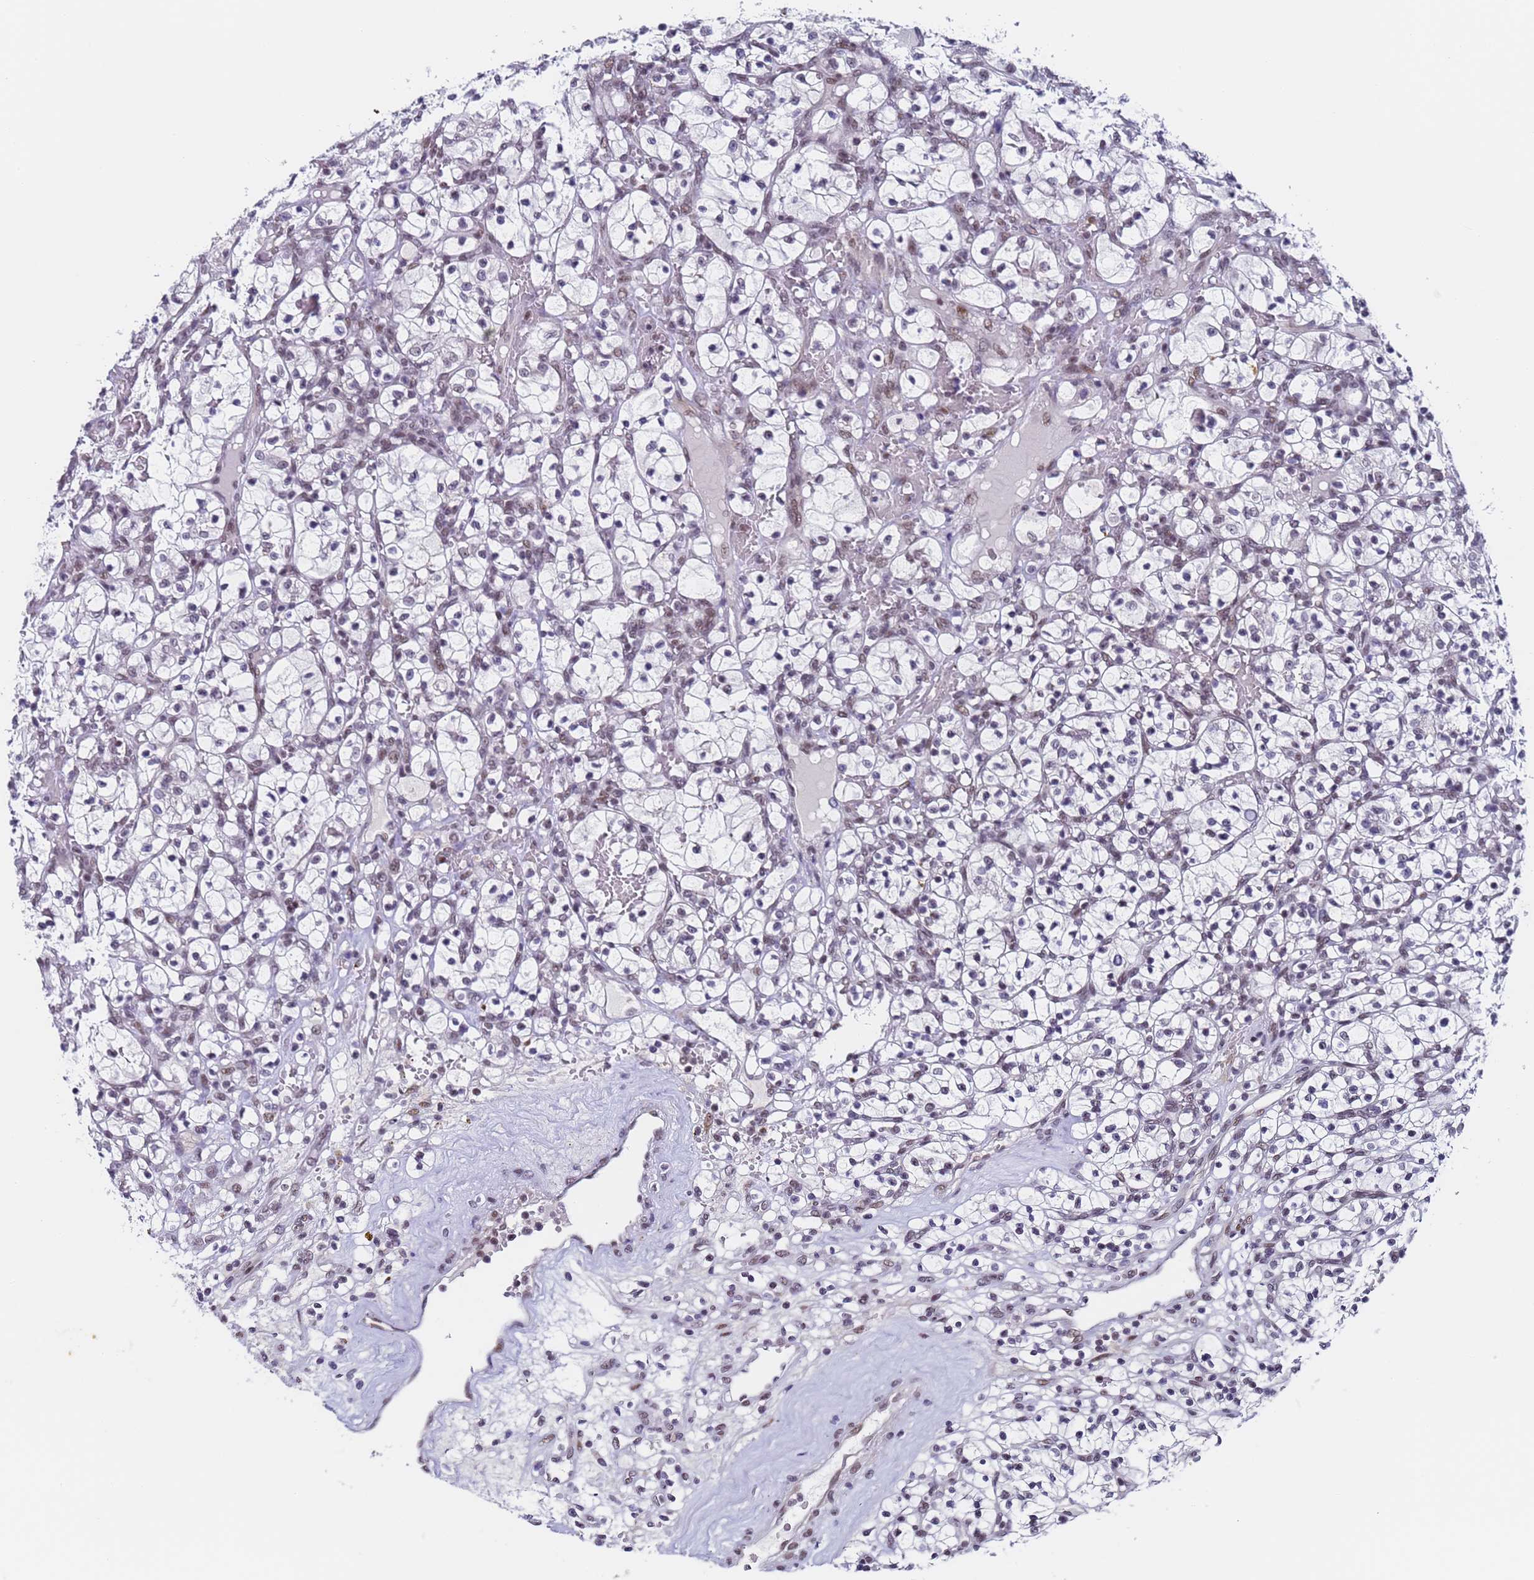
{"staining": {"intensity": "negative", "quantity": "none", "location": "none"}, "tissue": "renal cancer", "cell_type": "Tumor cells", "image_type": "cancer", "snomed": [{"axis": "morphology", "description": "Adenocarcinoma, NOS"}, {"axis": "topography", "description": "Kidney"}], "caption": "High power microscopy image of an immunohistochemistry photomicrograph of renal adenocarcinoma, revealing no significant expression in tumor cells.", "gene": "FNBP4", "patient": {"sex": "female", "age": 57}}